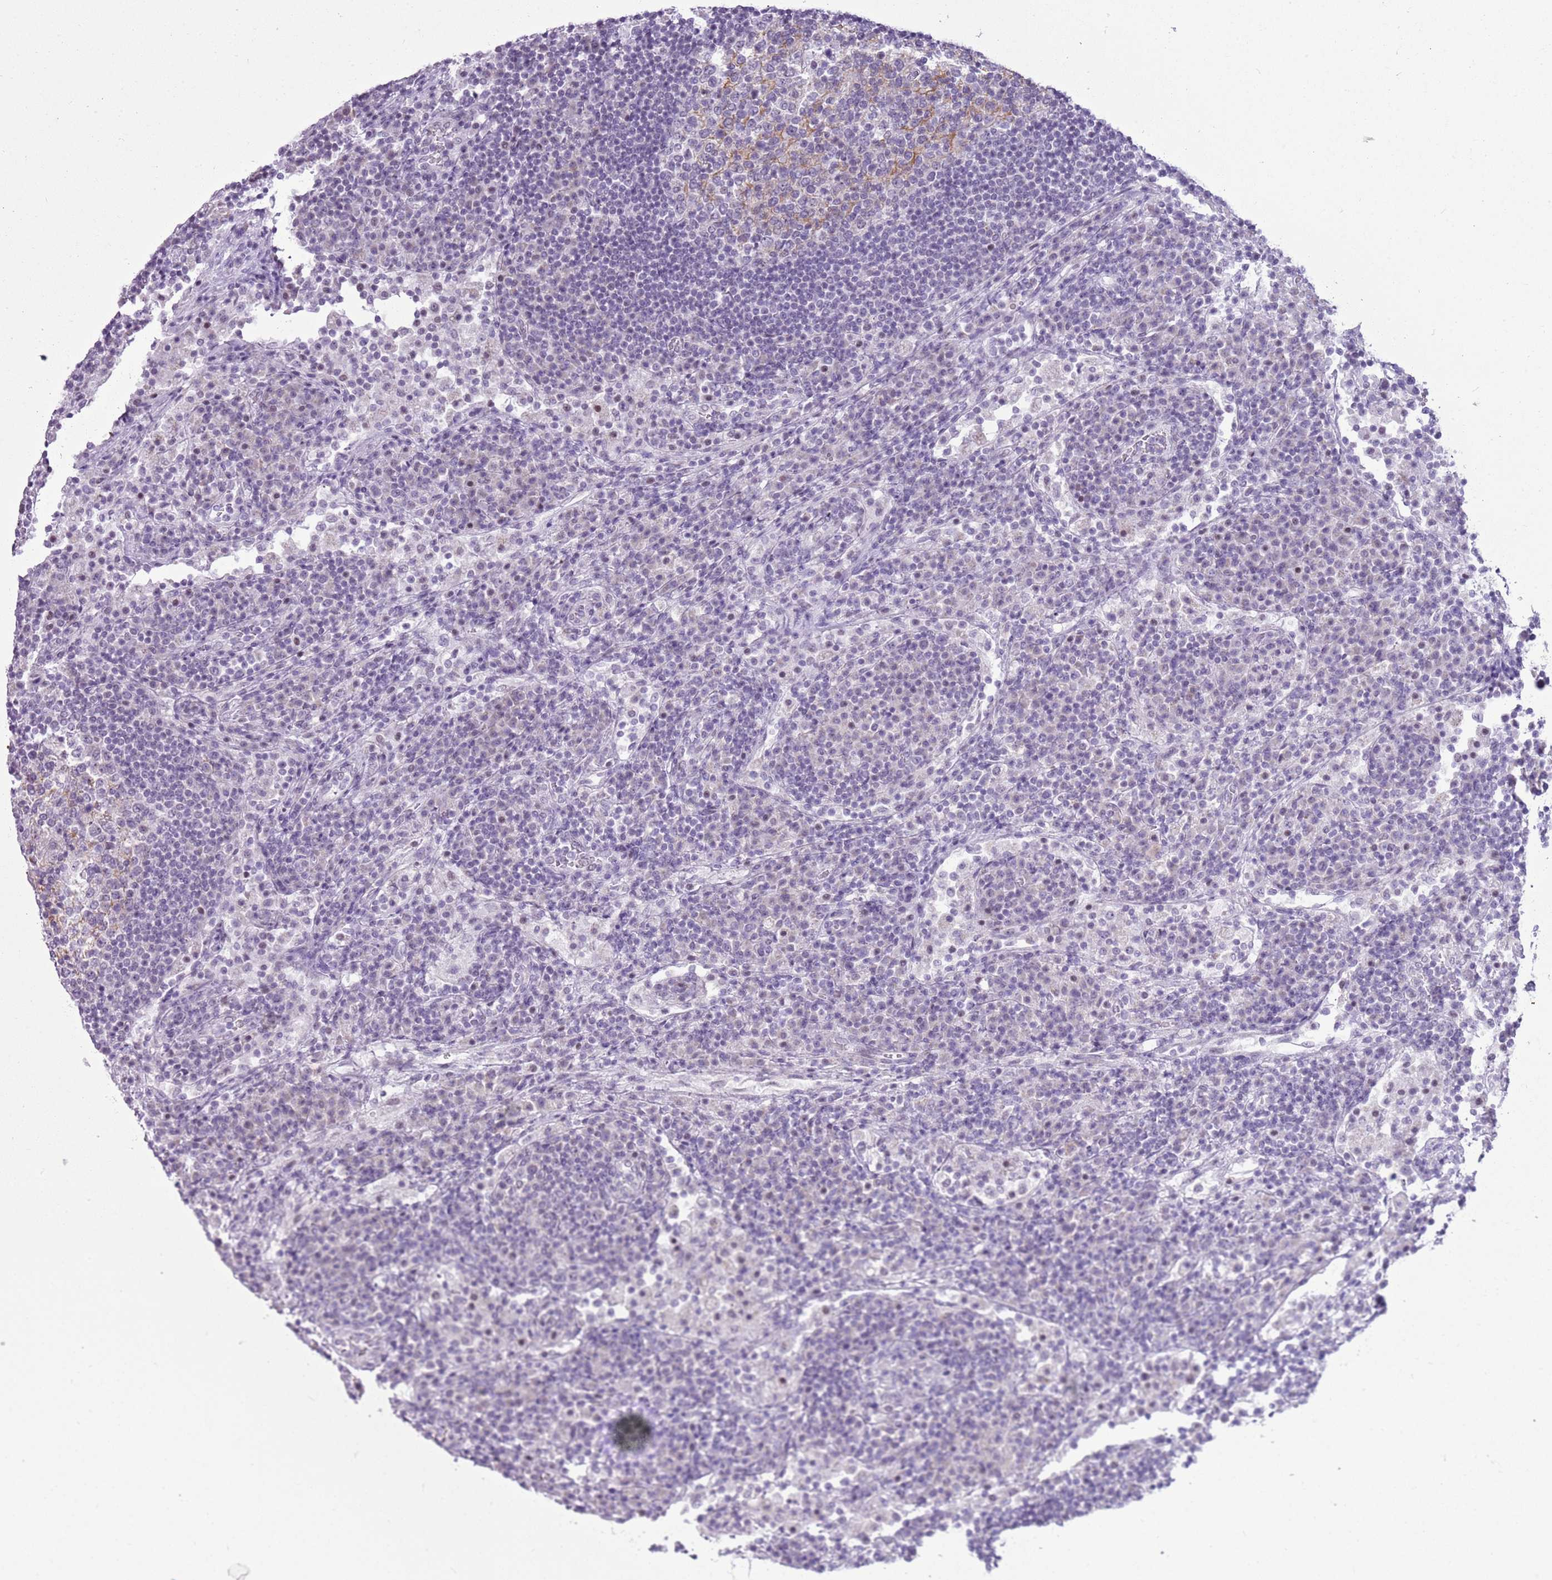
{"staining": {"intensity": "negative", "quantity": "none", "location": "none"}, "tissue": "lymph node", "cell_type": "Germinal center cells", "image_type": "normal", "snomed": [{"axis": "morphology", "description": "Normal tissue, NOS"}, {"axis": "topography", "description": "Lymph node"}], "caption": "Unremarkable lymph node was stained to show a protein in brown. There is no significant positivity in germinal center cells.", "gene": "RPL3L", "patient": {"sex": "female", "age": 53}}